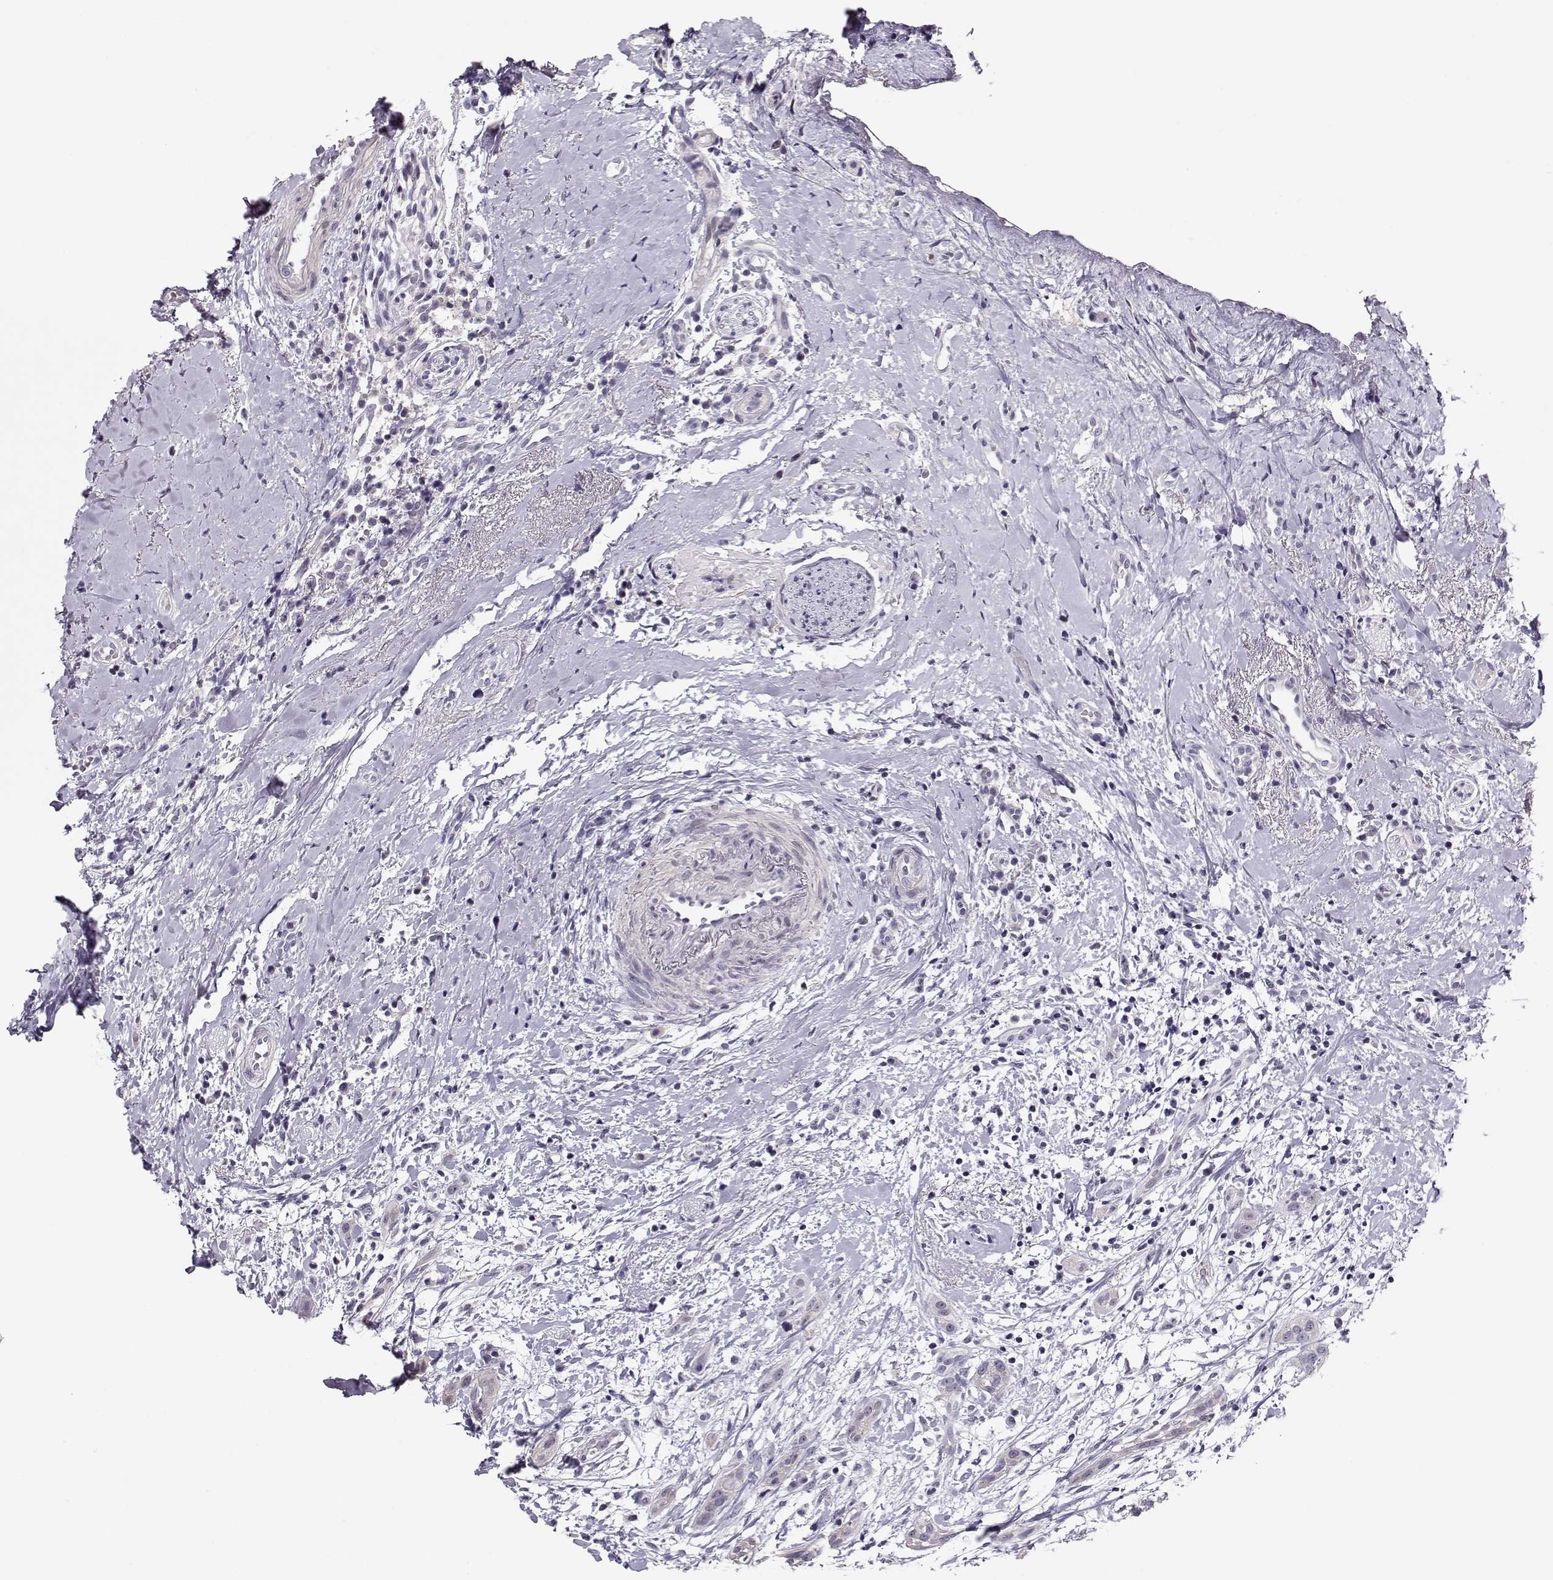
{"staining": {"intensity": "weak", "quantity": "25%-75%", "location": "cytoplasmic/membranous"}, "tissue": "head and neck cancer", "cell_type": "Tumor cells", "image_type": "cancer", "snomed": [{"axis": "morphology", "description": "Normal tissue, NOS"}, {"axis": "morphology", "description": "Squamous cell carcinoma, NOS"}, {"axis": "topography", "description": "Oral tissue"}, {"axis": "topography", "description": "Salivary gland"}, {"axis": "topography", "description": "Head-Neck"}], "caption": "Head and neck squamous cell carcinoma tissue exhibits weak cytoplasmic/membranous staining in approximately 25%-75% of tumor cells, visualized by immunohistochemistry.", "gene": "CRX", "patient": {"sex": "female", "age": 62}}